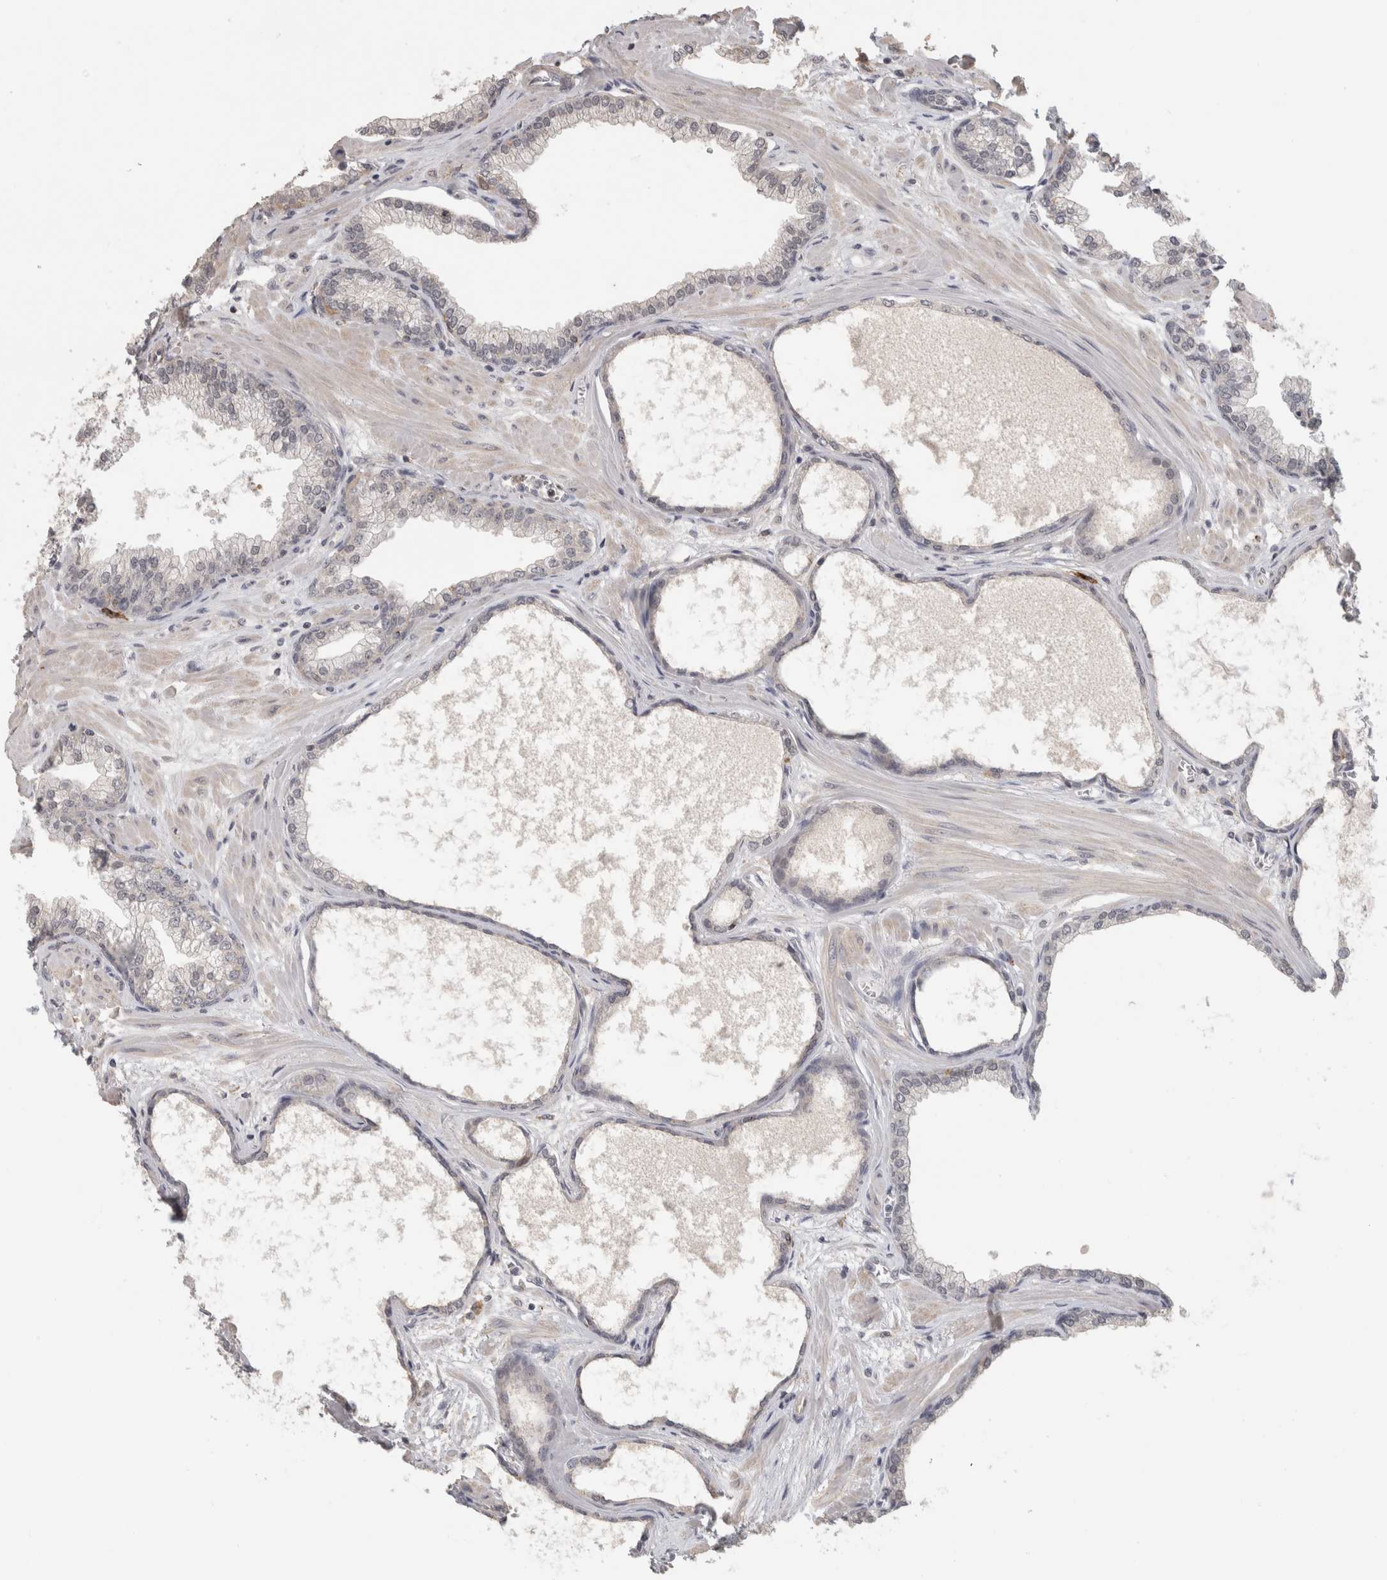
{"staining": {"intensity": "negative", "quantity": "none", "location": "none"}, "tissue": "prostate", "cell_type": "Glandular cells", "image_type": "normal", "snomed": [{"axis": "morphology", "description": "Normal tissue, NOS"}, {"axis": "morphology", "description": "Urothelial carcinoma, Low grade"}, {"axis": "topography", "description": "Urinary bladder"}, {"axis": "topography", "description": "Prostate"}], "caption": "Prostate stained for a protein using immunohistochemistry (IHC) exhibits no expression glandular cells.", "gene": "HAVCR2", "patient": {"sex": "male", "age": 60}}